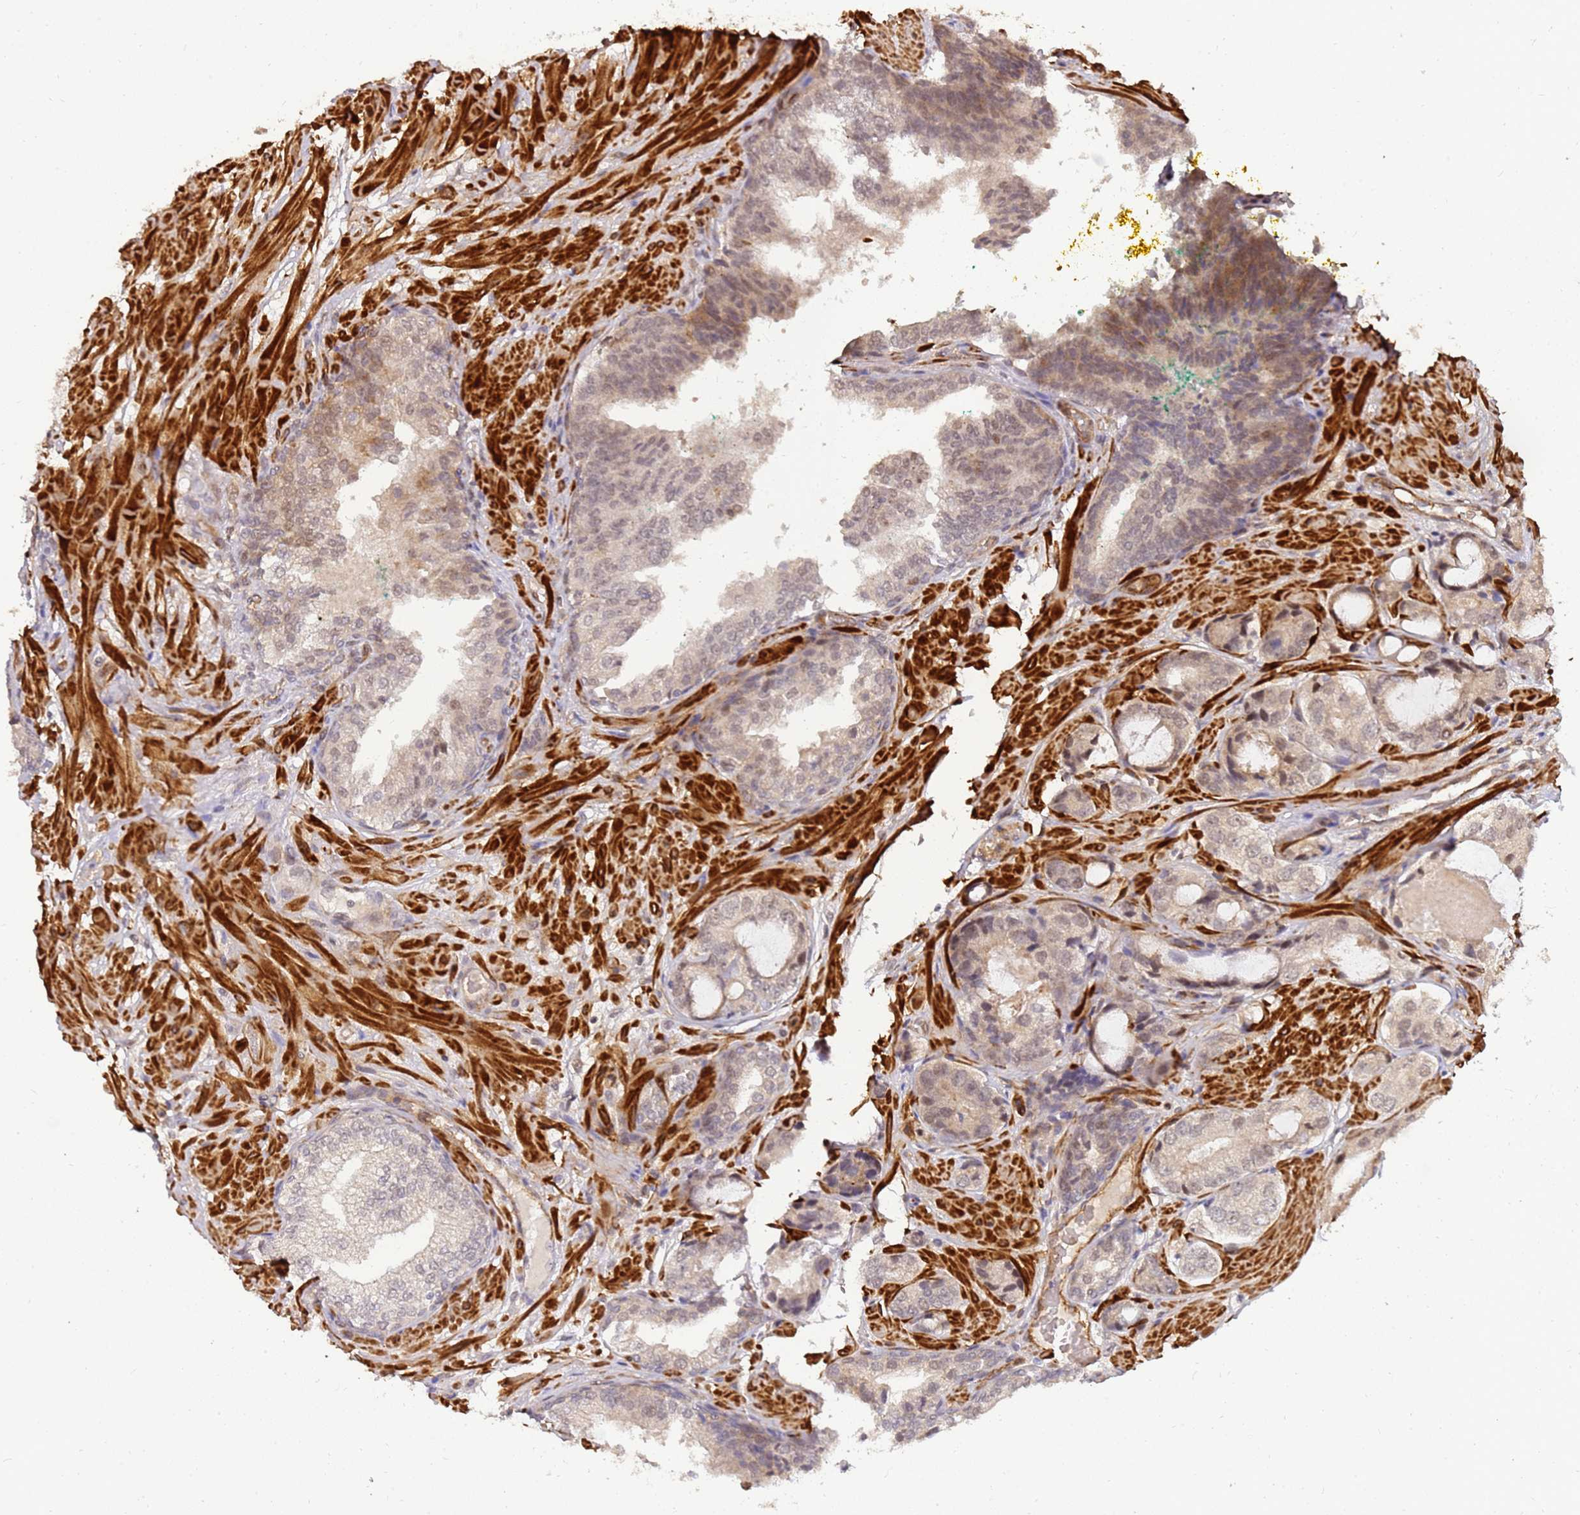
{"staining": {"intensity": "weak", "quantity": "<25%", "location": "nuclear"}, "tissue": "prostate cancer", "cell_type": "Tumor cells", "image_type": "cancer", "snomed": [{"axis": "morphology", "description": "Adenocarcinoma, High grade"}, {"axis": "topography", "description": "Prostate"}], "caption": "A high-resolution micrograph shows immunohistochemistry staining of adenocarcinoma (high-grade) (prostate), which exhibits no significant staining in tumor cells.", "gene": "ST18", "patient": {"sex": "male", "age": 59}}